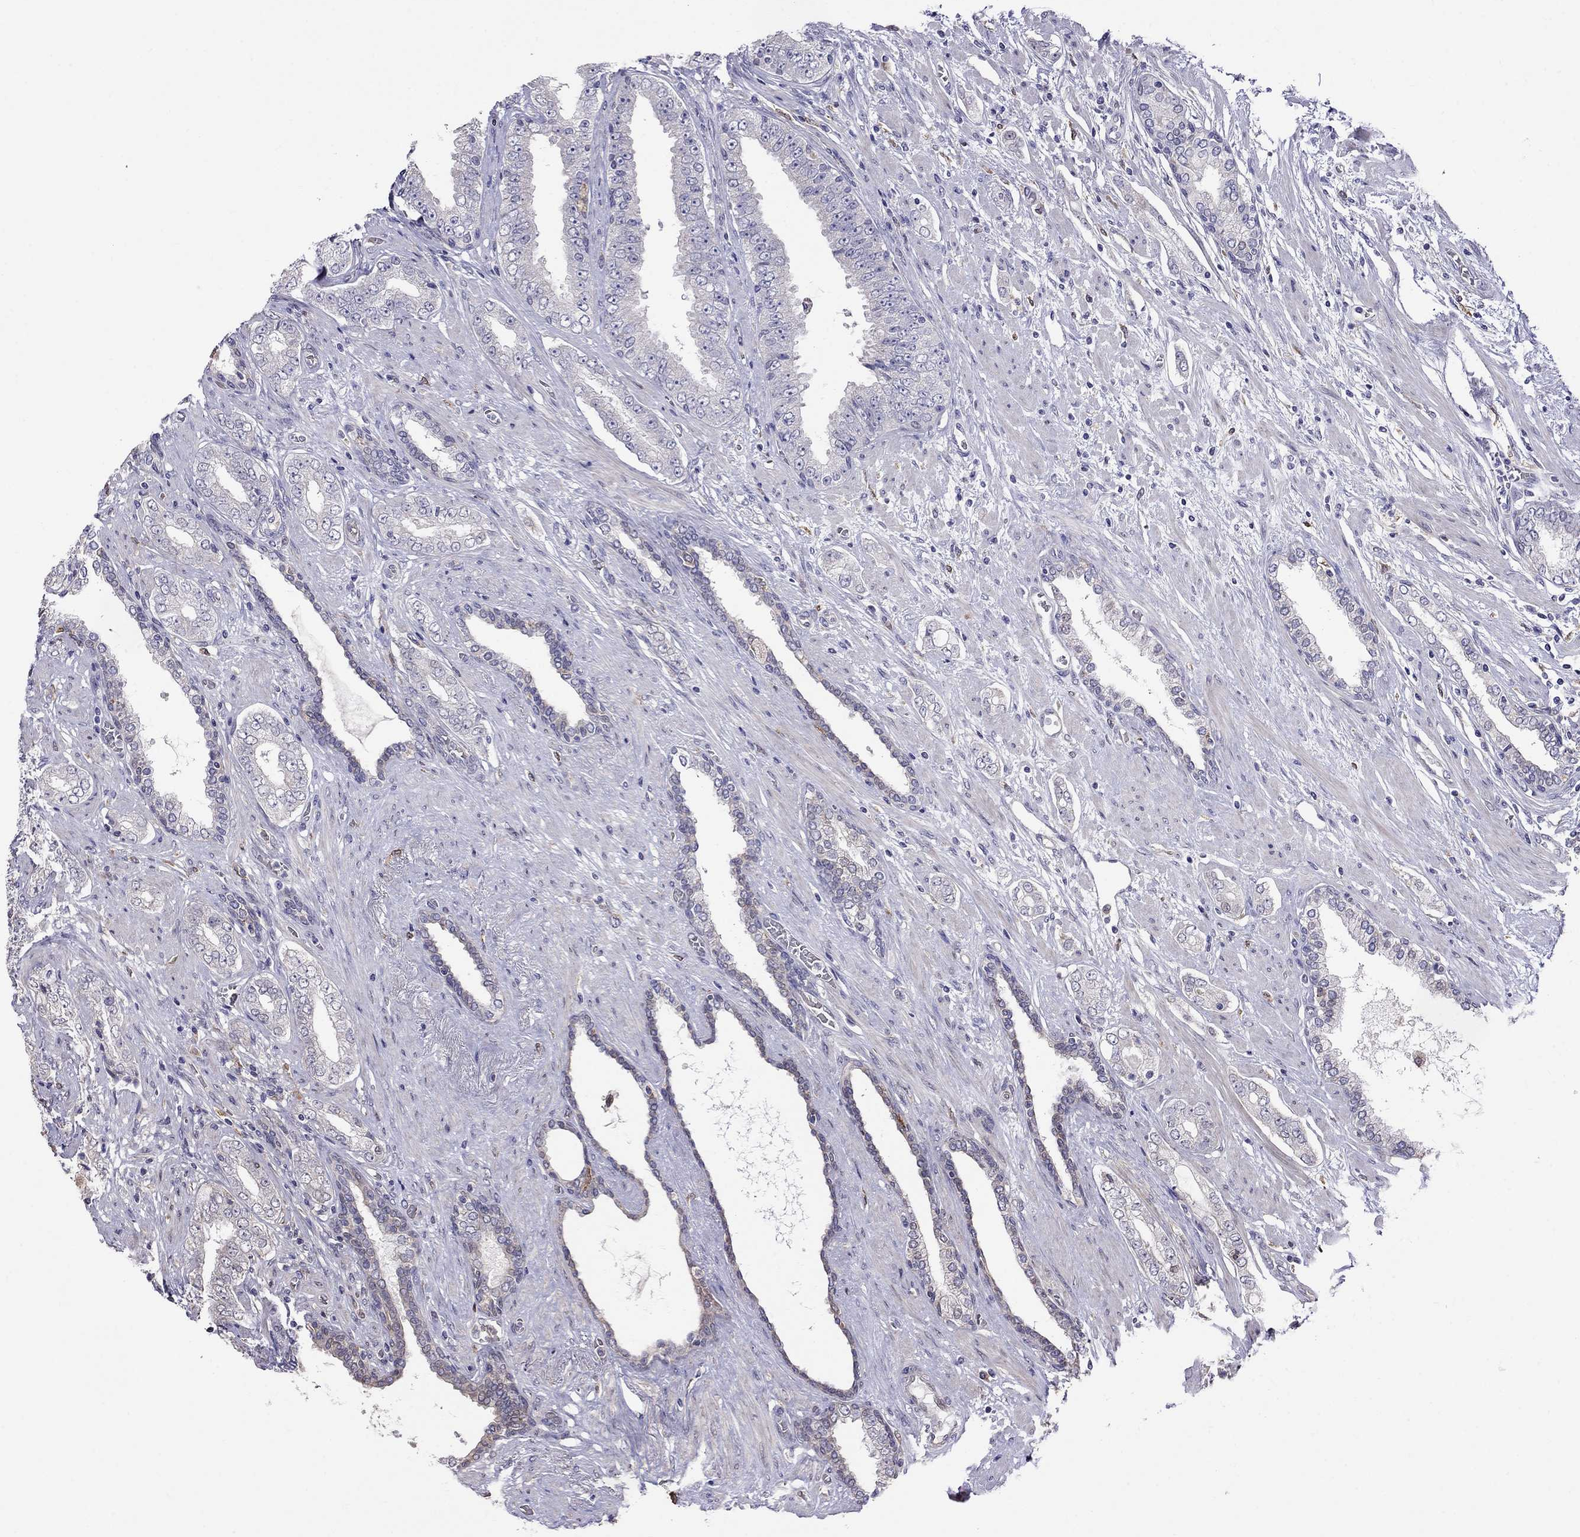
{"staining": {"intensity": "negative", "quantity": "none", "location": "none"}, "tissue": "prostate cancer", "cell_type": "Tumor cells", "image_type": "cancer", "snomed": [{"axis": "morphology", "description": "Adenocarcinoma, Low grade"}, {"axis": "topography", "description": "Prostate and seminal vesicle, NOS"}], "caption": "There is no significant positivity in tumor cells of prostate low-grade adenocarcinoma.", "gene": "ADAM28", "patient": {"sex": "male", "age": 61}}